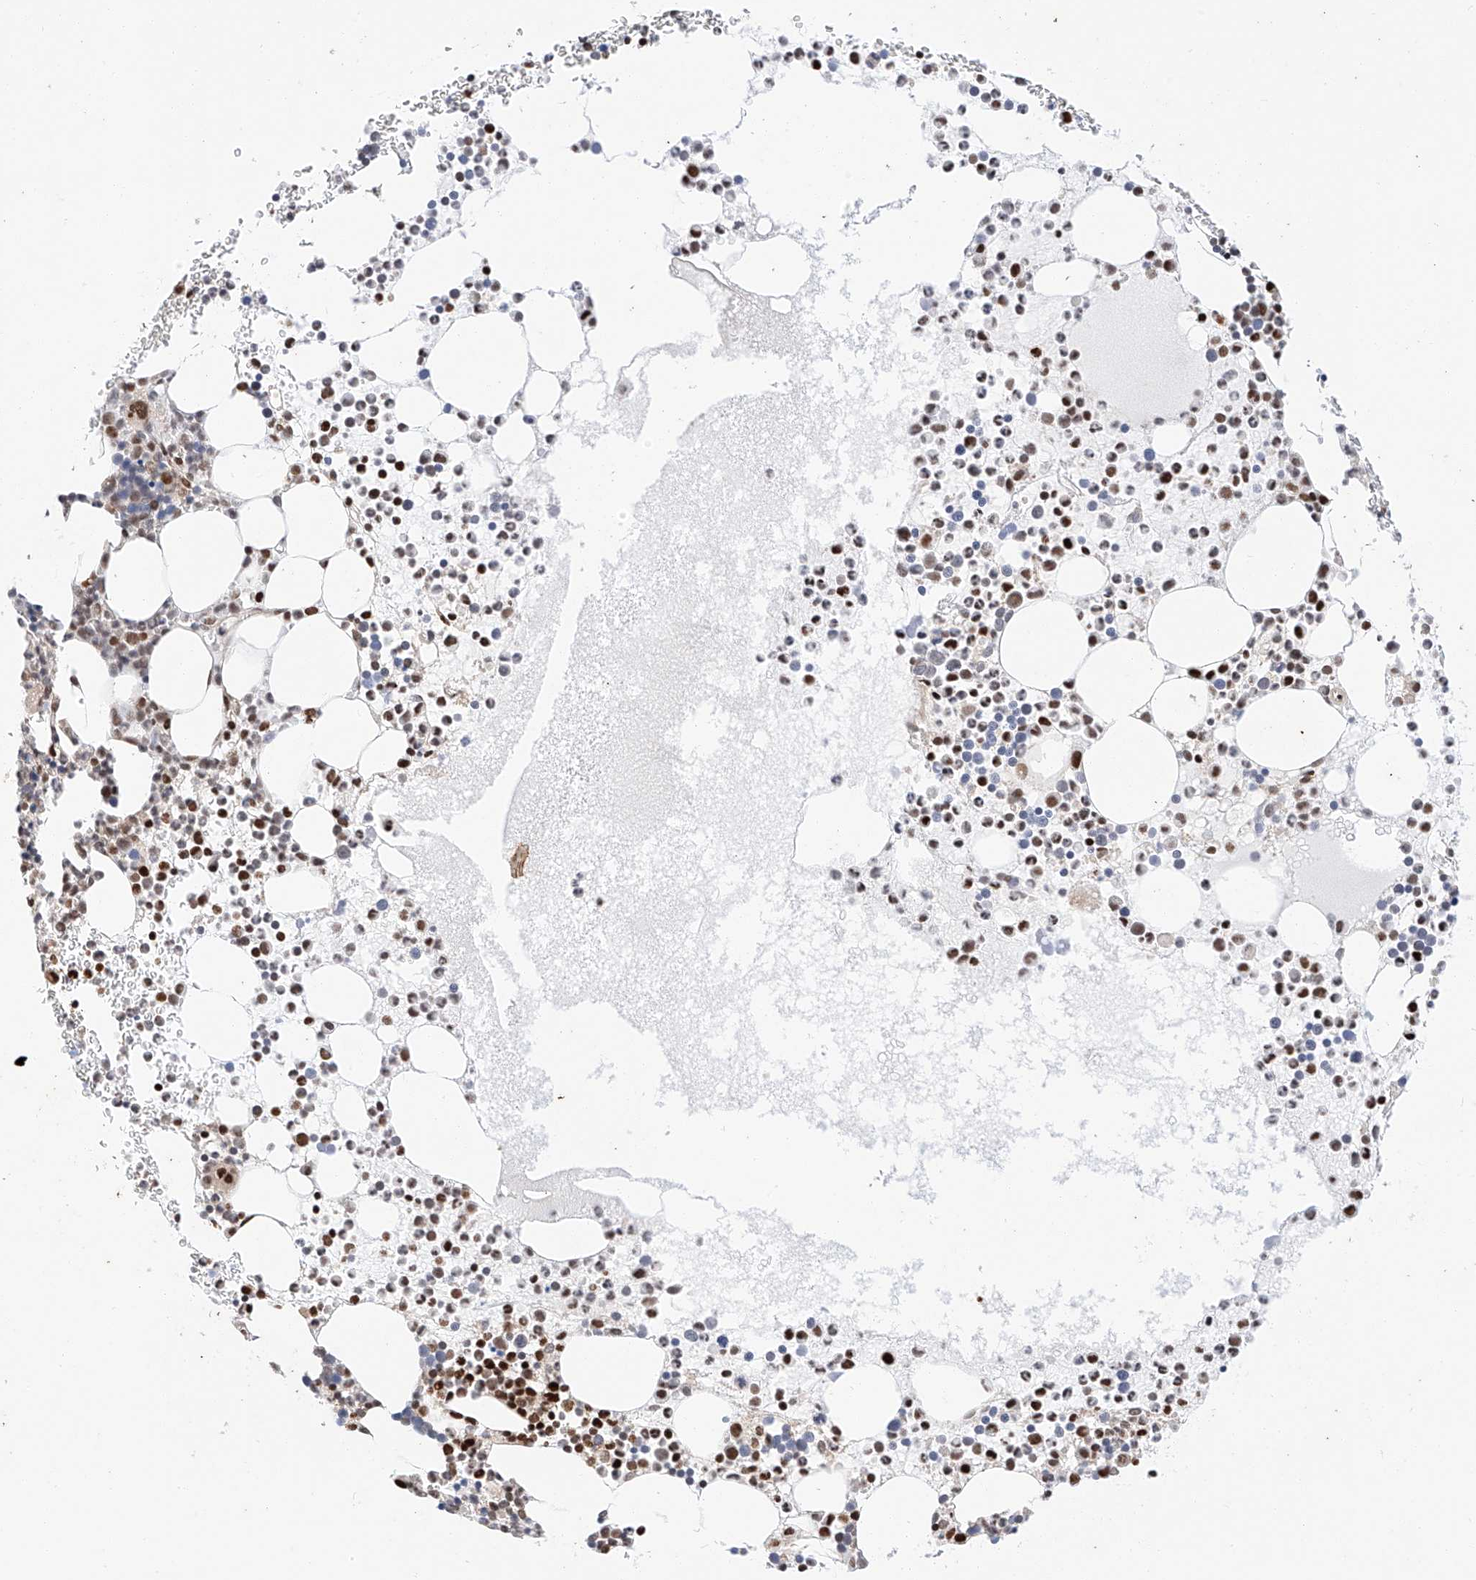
{"staining": {"intensity": "strong", "quantity": "25%-75%", "location": "nuclear"}, "tissue": "bone marrow", "cell_type": "Hematopoietic cells", "image_type": "normal", "snomed": [{"axis": "morphology", "description": "Normal tissue, NOS"}, {"axis": "topography", "description": "Bone marrow"}], "caption": "Immunohistochemical staining of unremarkable human bone marrow exhibits 25%-75% levels of strong nuclear protein expression in approximately 25%-75% of hematopoietic cells.", "gene": "HDAC9", "patient": {"sex": "female", "age": 78}}